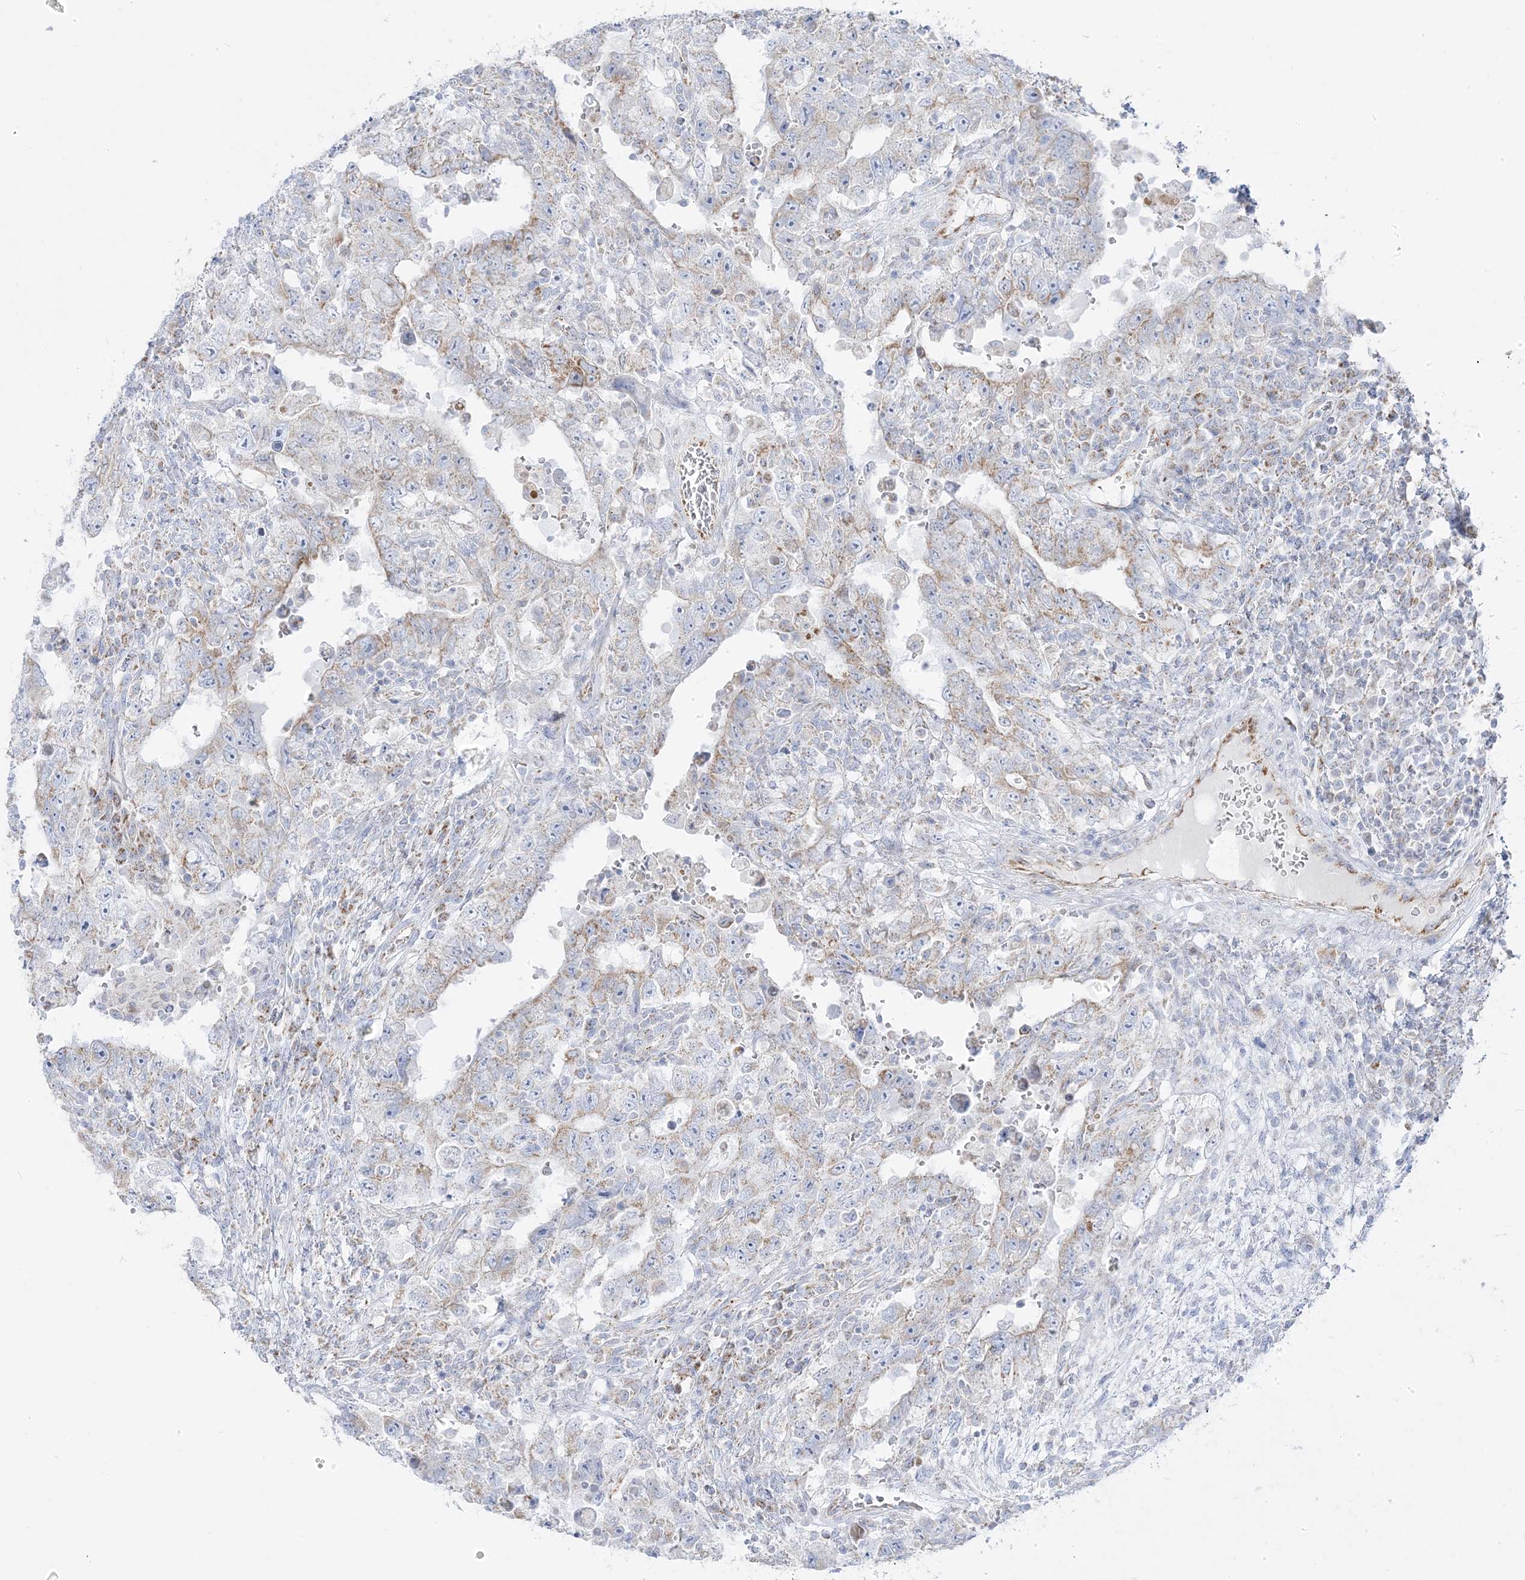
{"staining": {"intensity": "weak", "quantity": "<25%", "location": "cytoplasmic/membranous"}, "tissue": "testis cancer", "cell_type": "Tumor cells", "image_type": "cancer", "snomed": [{"axis": "morphology", "description": "Carcinoma, Embryonal, NOS"}, {"axis": "topography", "description": "Testis"}], "caption": "There is no significant staining in tumor cells of testis embryonal carcinoma.", "gene": "PCCB", "patient": {"sex": "male", "age": 26}}